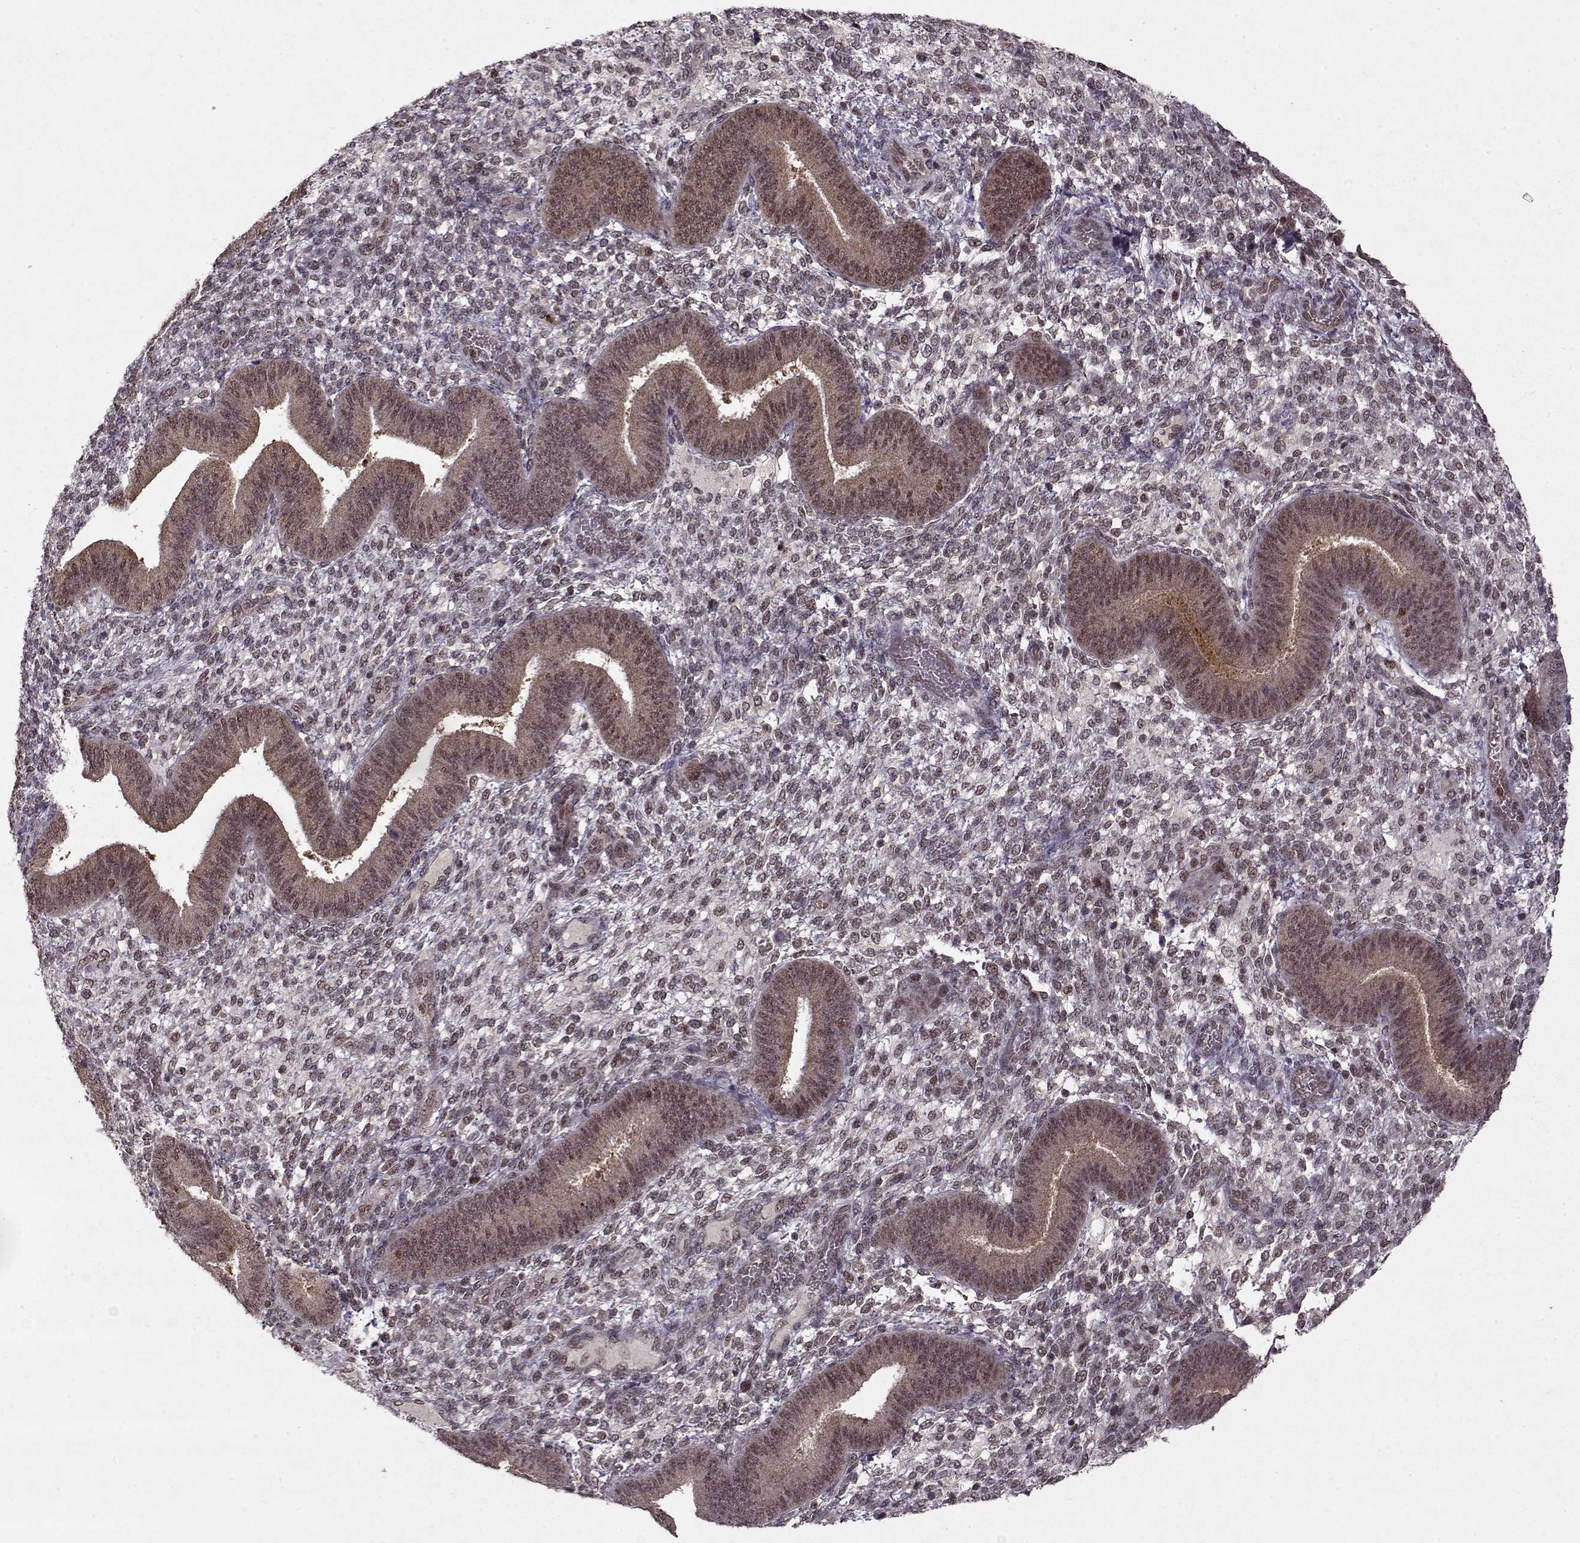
{"staining": {"intensity": "weak", "quantity": "25%-75%", "location": "nuclear"}, "tissue": "endometrium", "cell_type": "Cells in endometrial stroma", "image_type": "normal", "snomed": [{"axis": "morphology", "description": "Normal tissue, NOS"}, {"axis": "topography", "description": "Endometrium"}], "caption": "A low amount of weak nuclear staining is present in approximately 25%-75% of cells in endometrial stroma in unremarkable endometrium.", "gene": "PSMA7", "patient": {"sex": "female", "age": 39}}